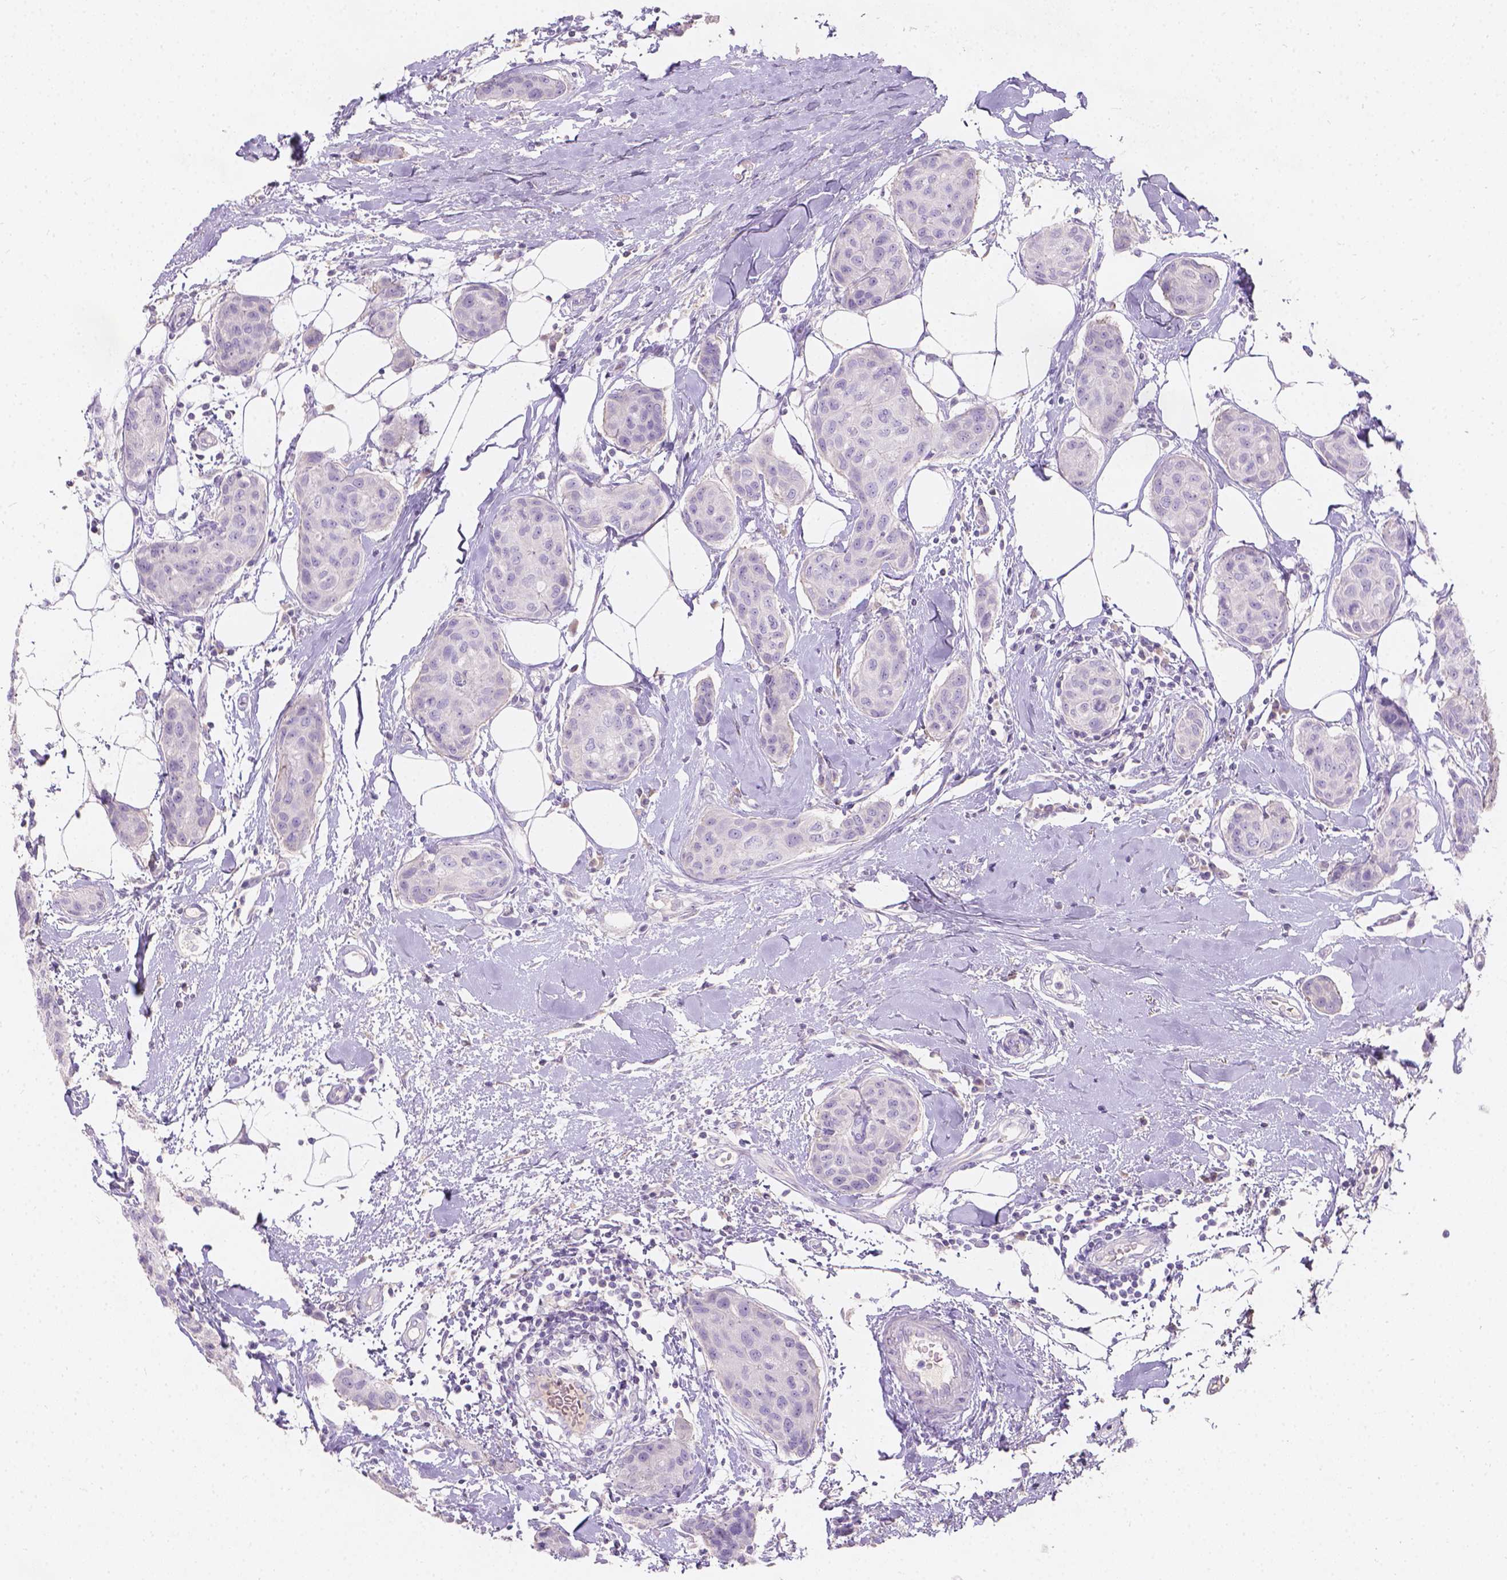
{"staining": {"intensity": "negative", "quantity": "none", "location": "none"}, "tissue": "breast cancer", "cell_type": "Tumor cells", "image_type": "cancer", "snomed": [{"axis": "morphology", "description": "Duct carcinoma"}, {"axis": "topography", "description": "Breast"}], "caption": "Infiltrating ductal carcinoma (breast) stained for a protein using IHC shows no positivity tumor cells.", "gene": "GAL3ST2", "patient": {"sex": "female", "age": 80}}